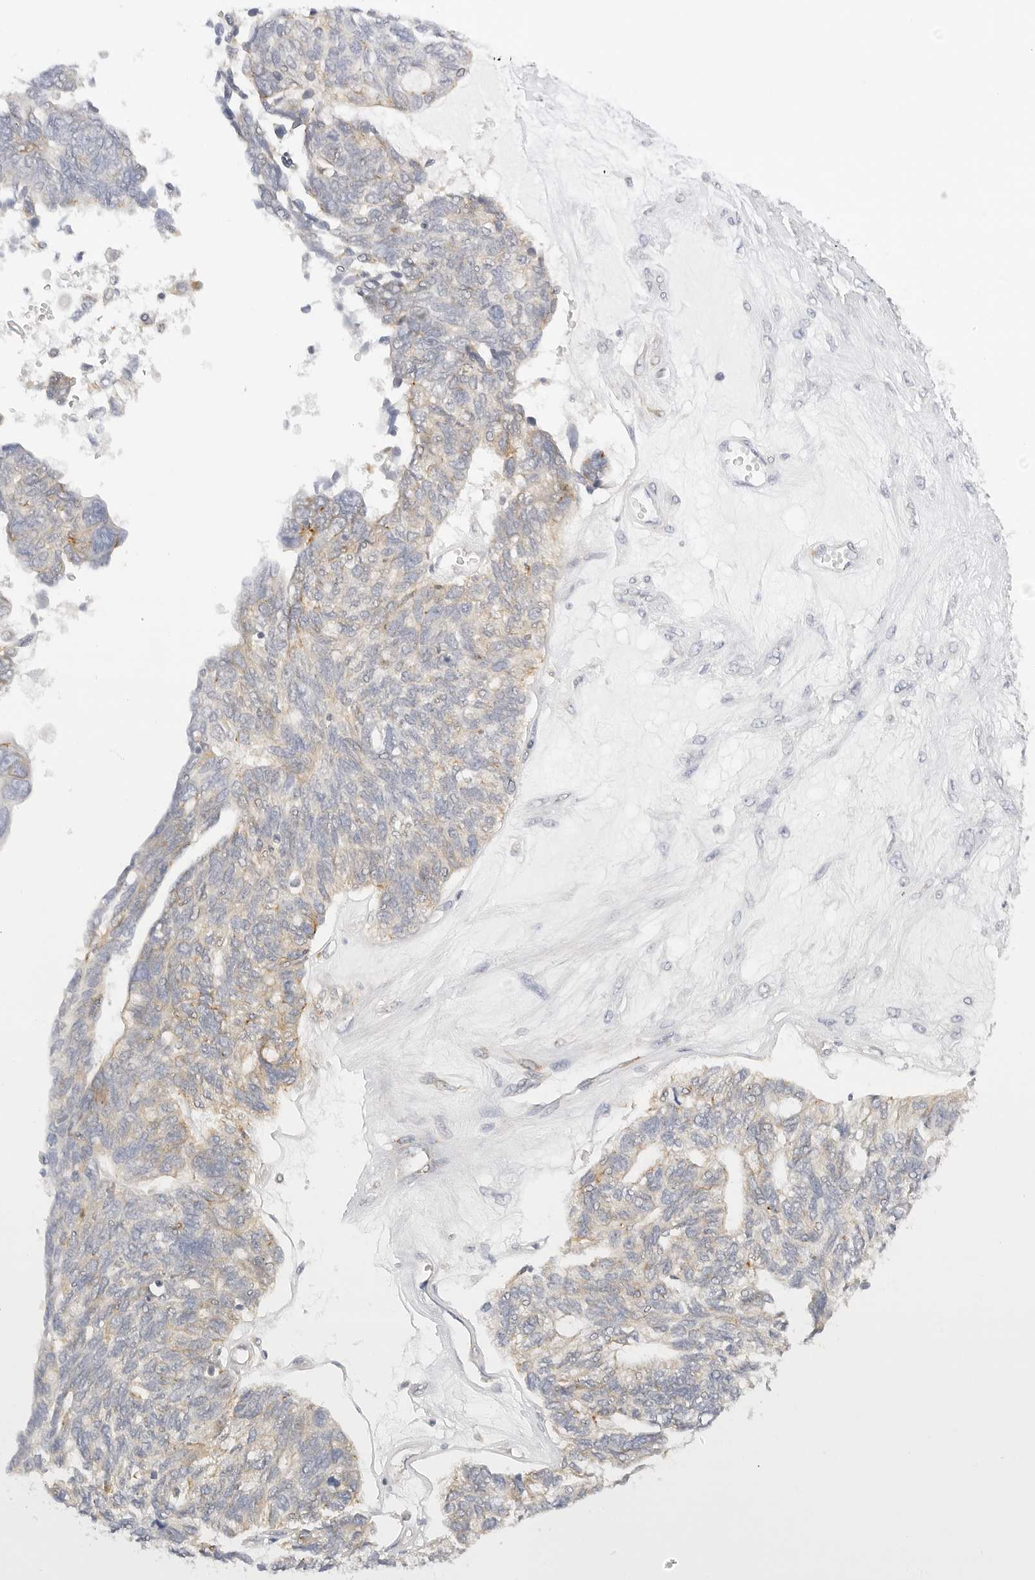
{"staining": {"intensity": "weak", "quantity": "<25%", "location": "cytoplasmic/membranous"}, "tissue": "ovarian cancer", "cell_type": "Tumor cells", "image_type": "cancer", "snomed": [{"axis": "morphology", "description": "Cystadenocarcinoma, serous, NOS"}, {"axis": "topography", "description": "Ovary"}], "caption": "Photomicrograph shows no significant protein staining in tumor cells of ovarian serous cystadenocarcinoma. The staining was performed using DAB to visualize the protein expression in brown, while the nuclei were stained in blue with hematoxylin (Magnification: 20x).", "gene": "PCDH19", "patient": {"sex": "female", "age": 79}}